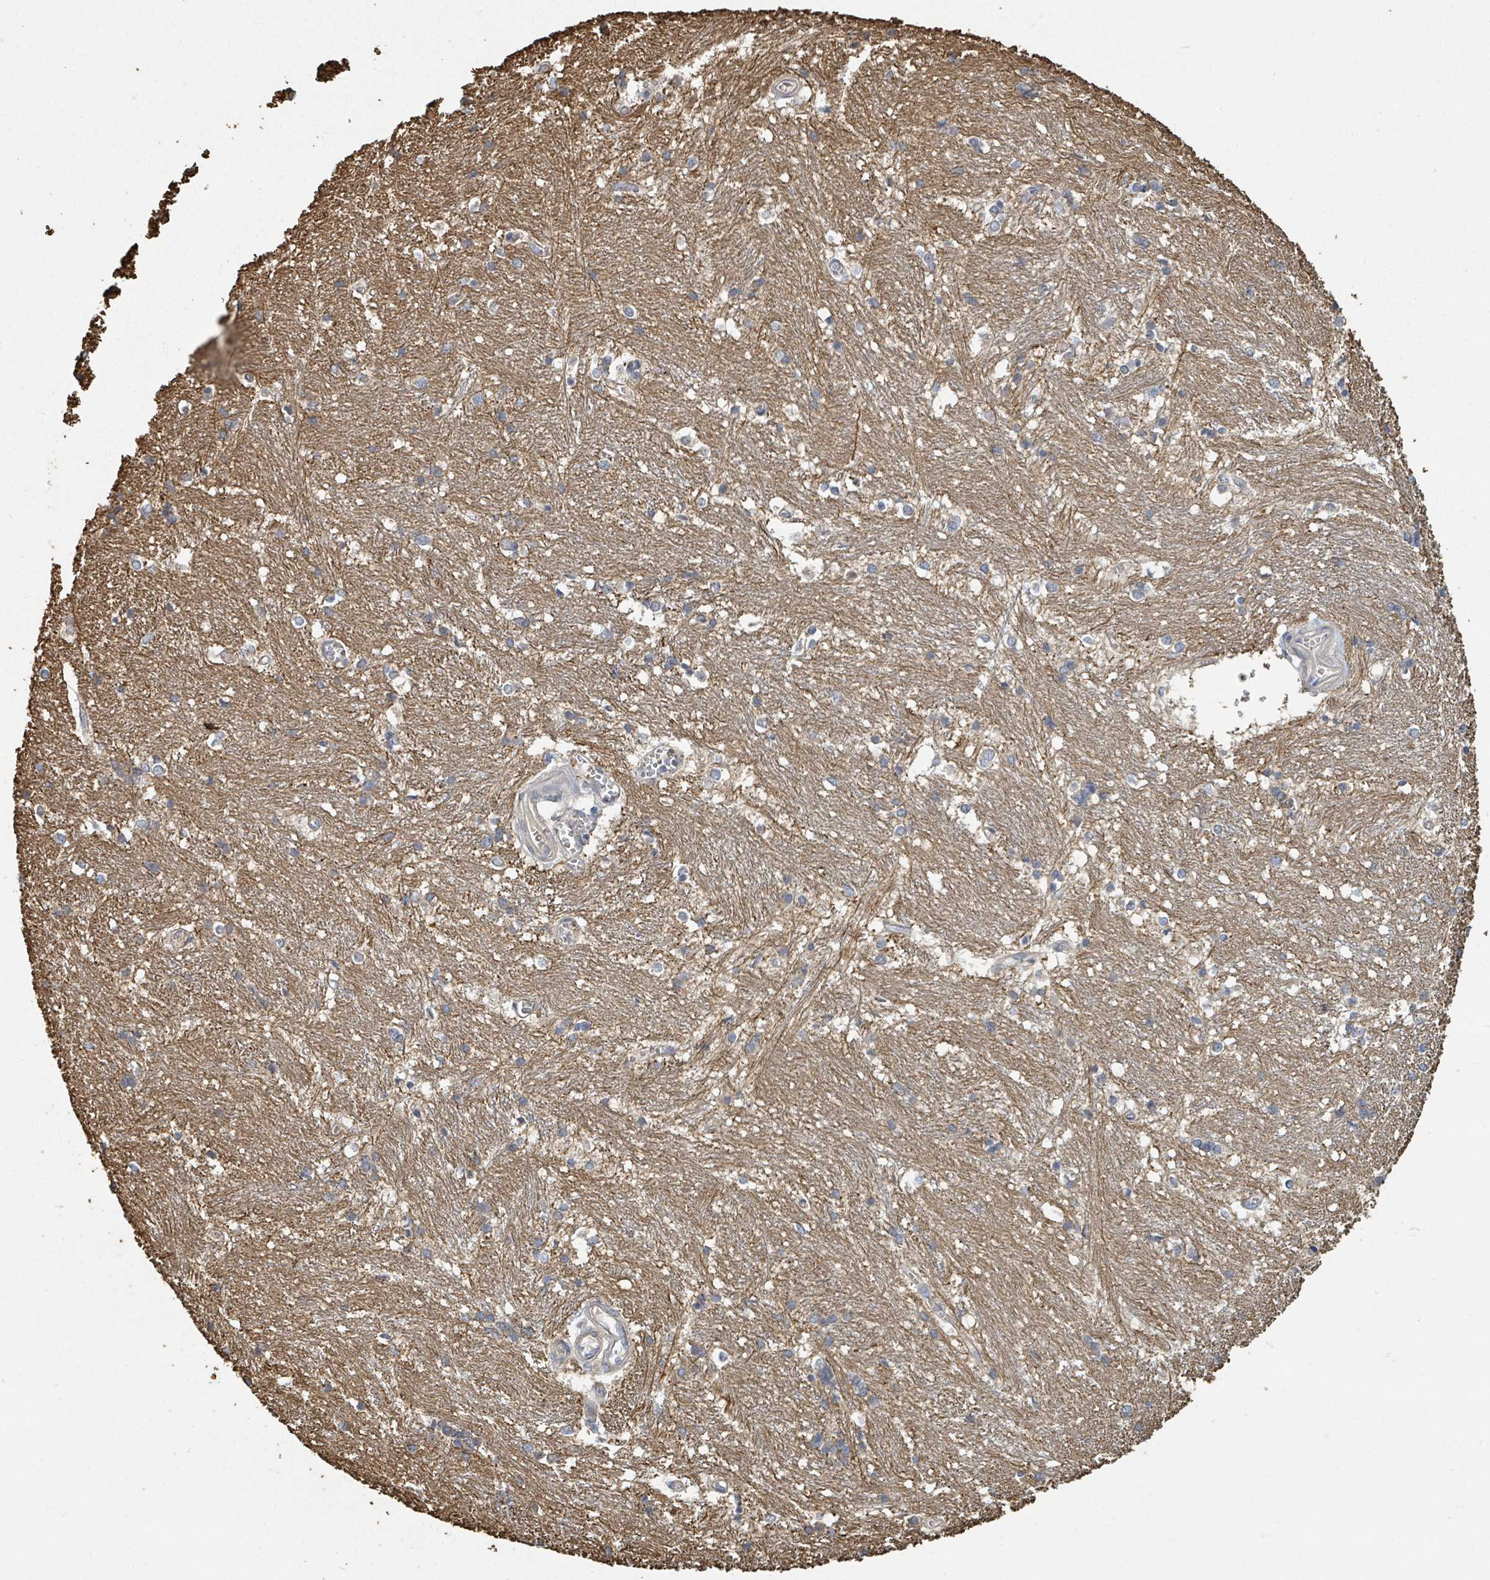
{"staining": {"intensity": "negative", "quantity": "none", "location": "none"}, "tissue": "caudate", "cell_type": "Glial cells", "image_type": "normal", "snomed": [{"axis": "morphology", "description": "Normal tissue, NOS"}, {"axis": "topography", "description": "Lateral ventricle wall"}], "caption": "DAB (3,3'-diaminobenzidine) immunohistochemical staining of normal human caudate exhibits no significant staining in glial cells.", "gene": "PLAUR", "patient": {"sex": "male", "age": 37}}